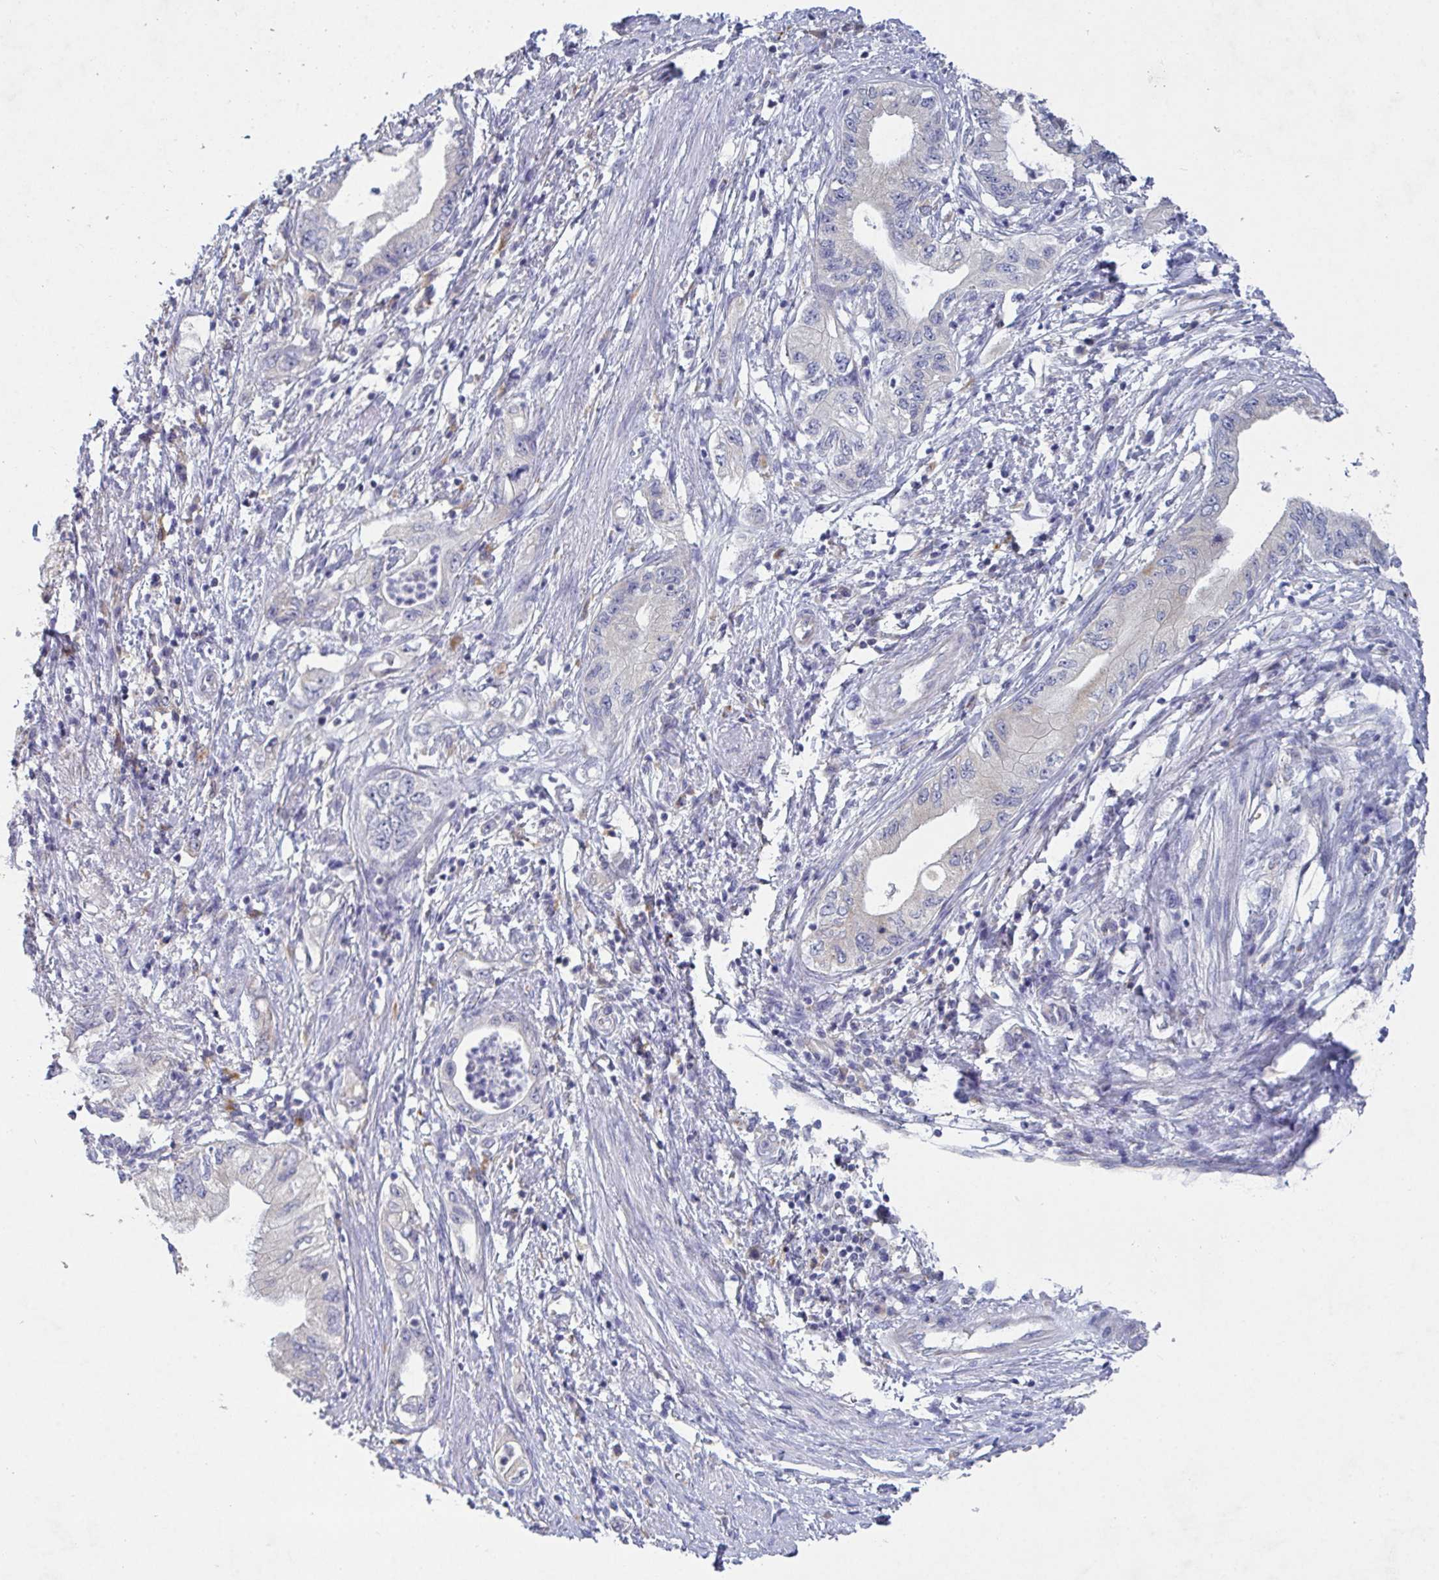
{"staining": {"intensity": "negative", "quantity": "none", "location": "none"}, "tissue": "pancreatic cancer", "cell_type": "Tumor cells", "image_type": "cancer", "snomed": [{"axis": "morphology", "description": "Adenocarcinoma, NOS"}, {"axis": "topography", "description": "Pancreas"}], "caption": "Histopathology image shows no significant protein expression in tumor cells of pancreatic cancer. Brightfield microscopy of immunohistochemistry stained with DAB (3,3'-diaminobenzidine) (brown) and hematoxylin (blue), captured at high magnification.", "gene": "GALNT13", "patient": {"sex": "female", "age": 73}}